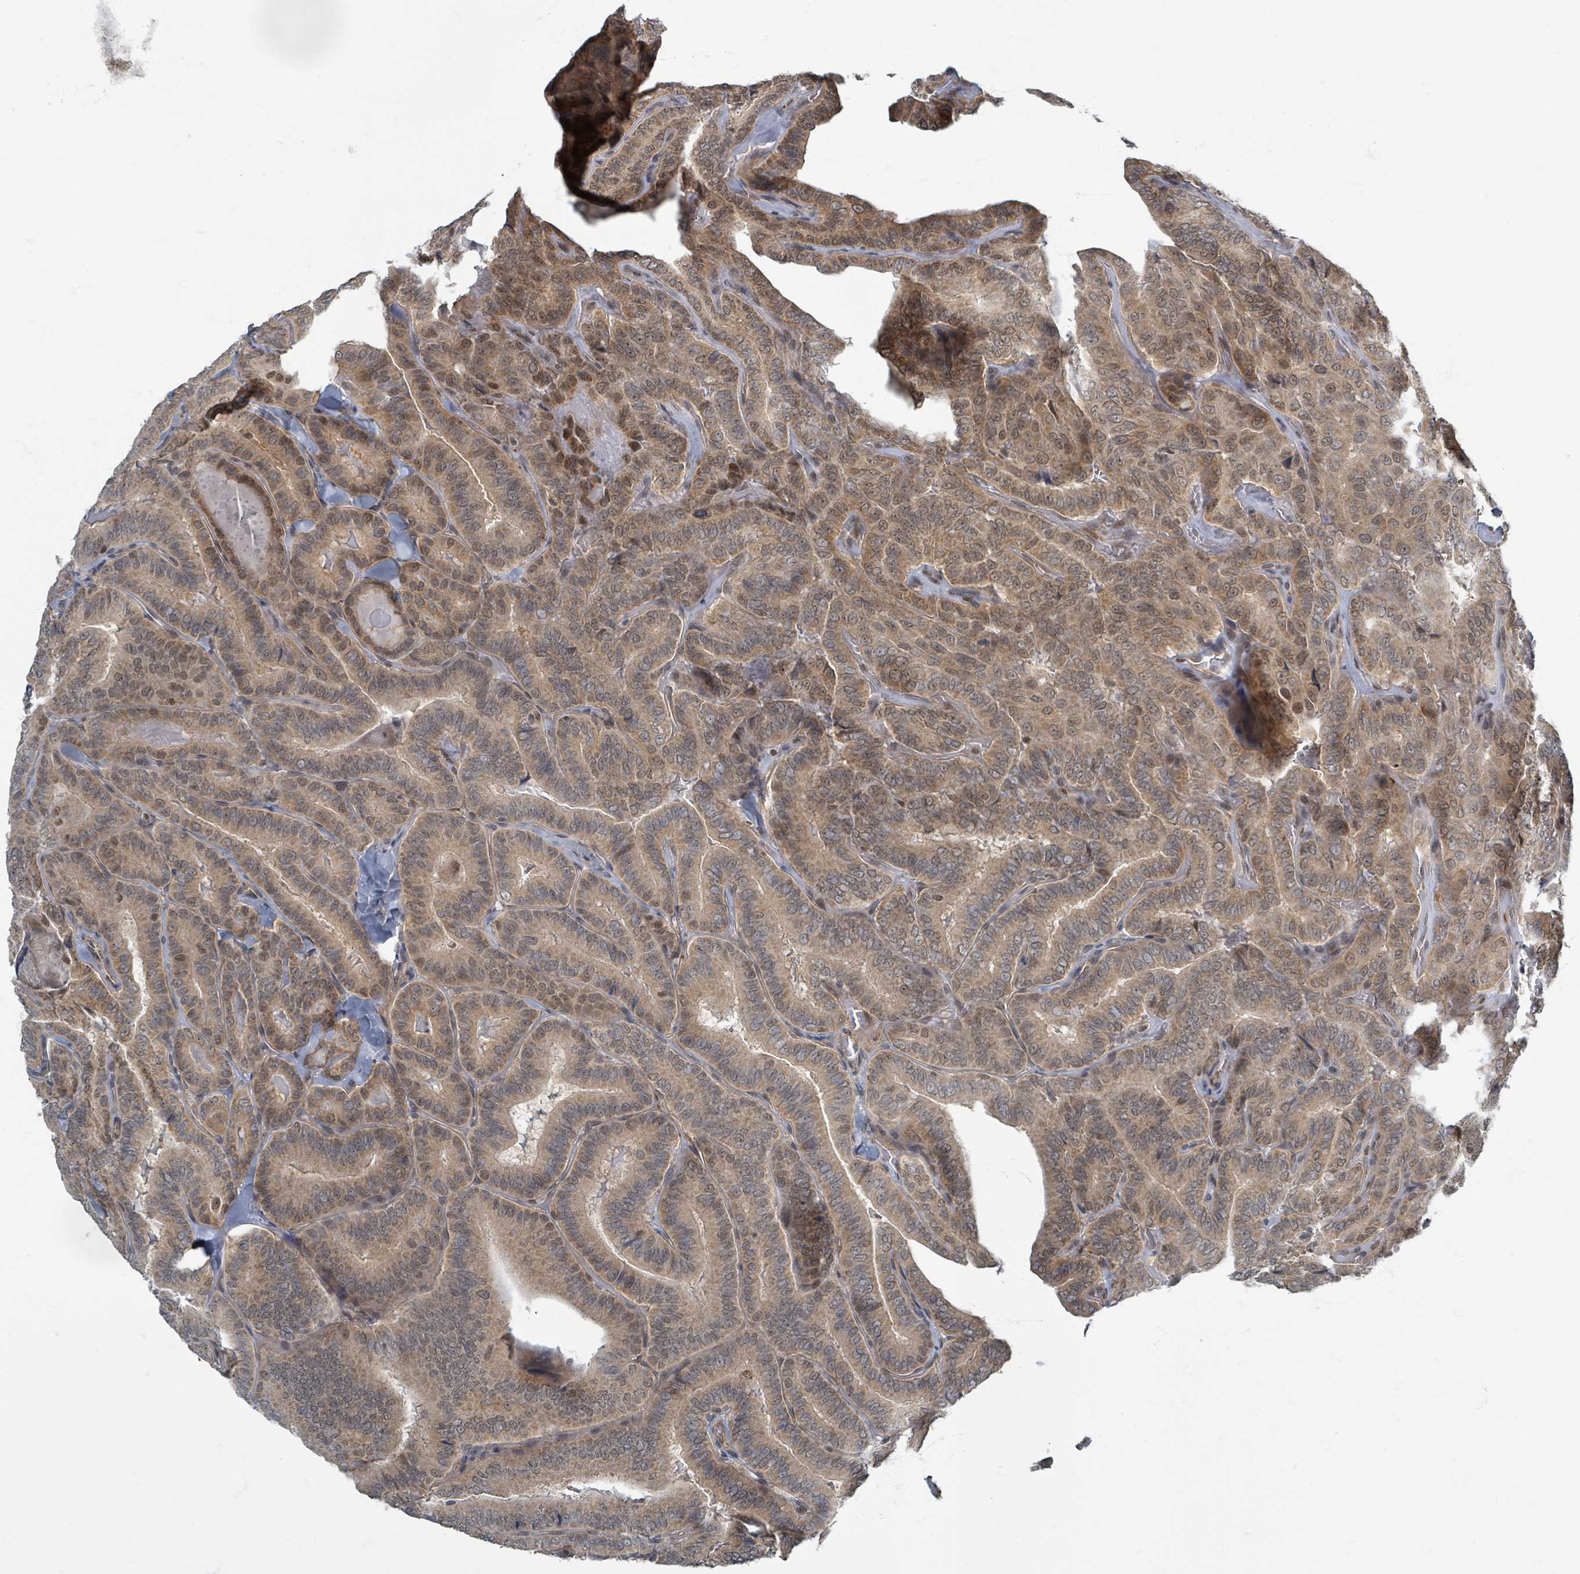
{"staining": {"intensity": "weak", "quantity": ">75%", "location": "cytoplasmic/membranous,nuclear"}, "tissue": "thyroid cancer", "cell_type": "Tumor cells", "image_type": "cancer", "snomed": [{"axis": "morphology", "description": "Papillary adenocarcinoma, NOS"}, {"axis": "topography", "description": "Thyroid gland"}], "caption": "Immunohistochemistry of papillary adenocarcinoma (thyroid) shows low levels of weak cytoplasmic/membranous and nuclear expression in about >75% of tumor cells. (IHC, brightfield microscopy, high magnification).", "gene": "INTS15", "patient": {"sex": "male", "age": 61}}